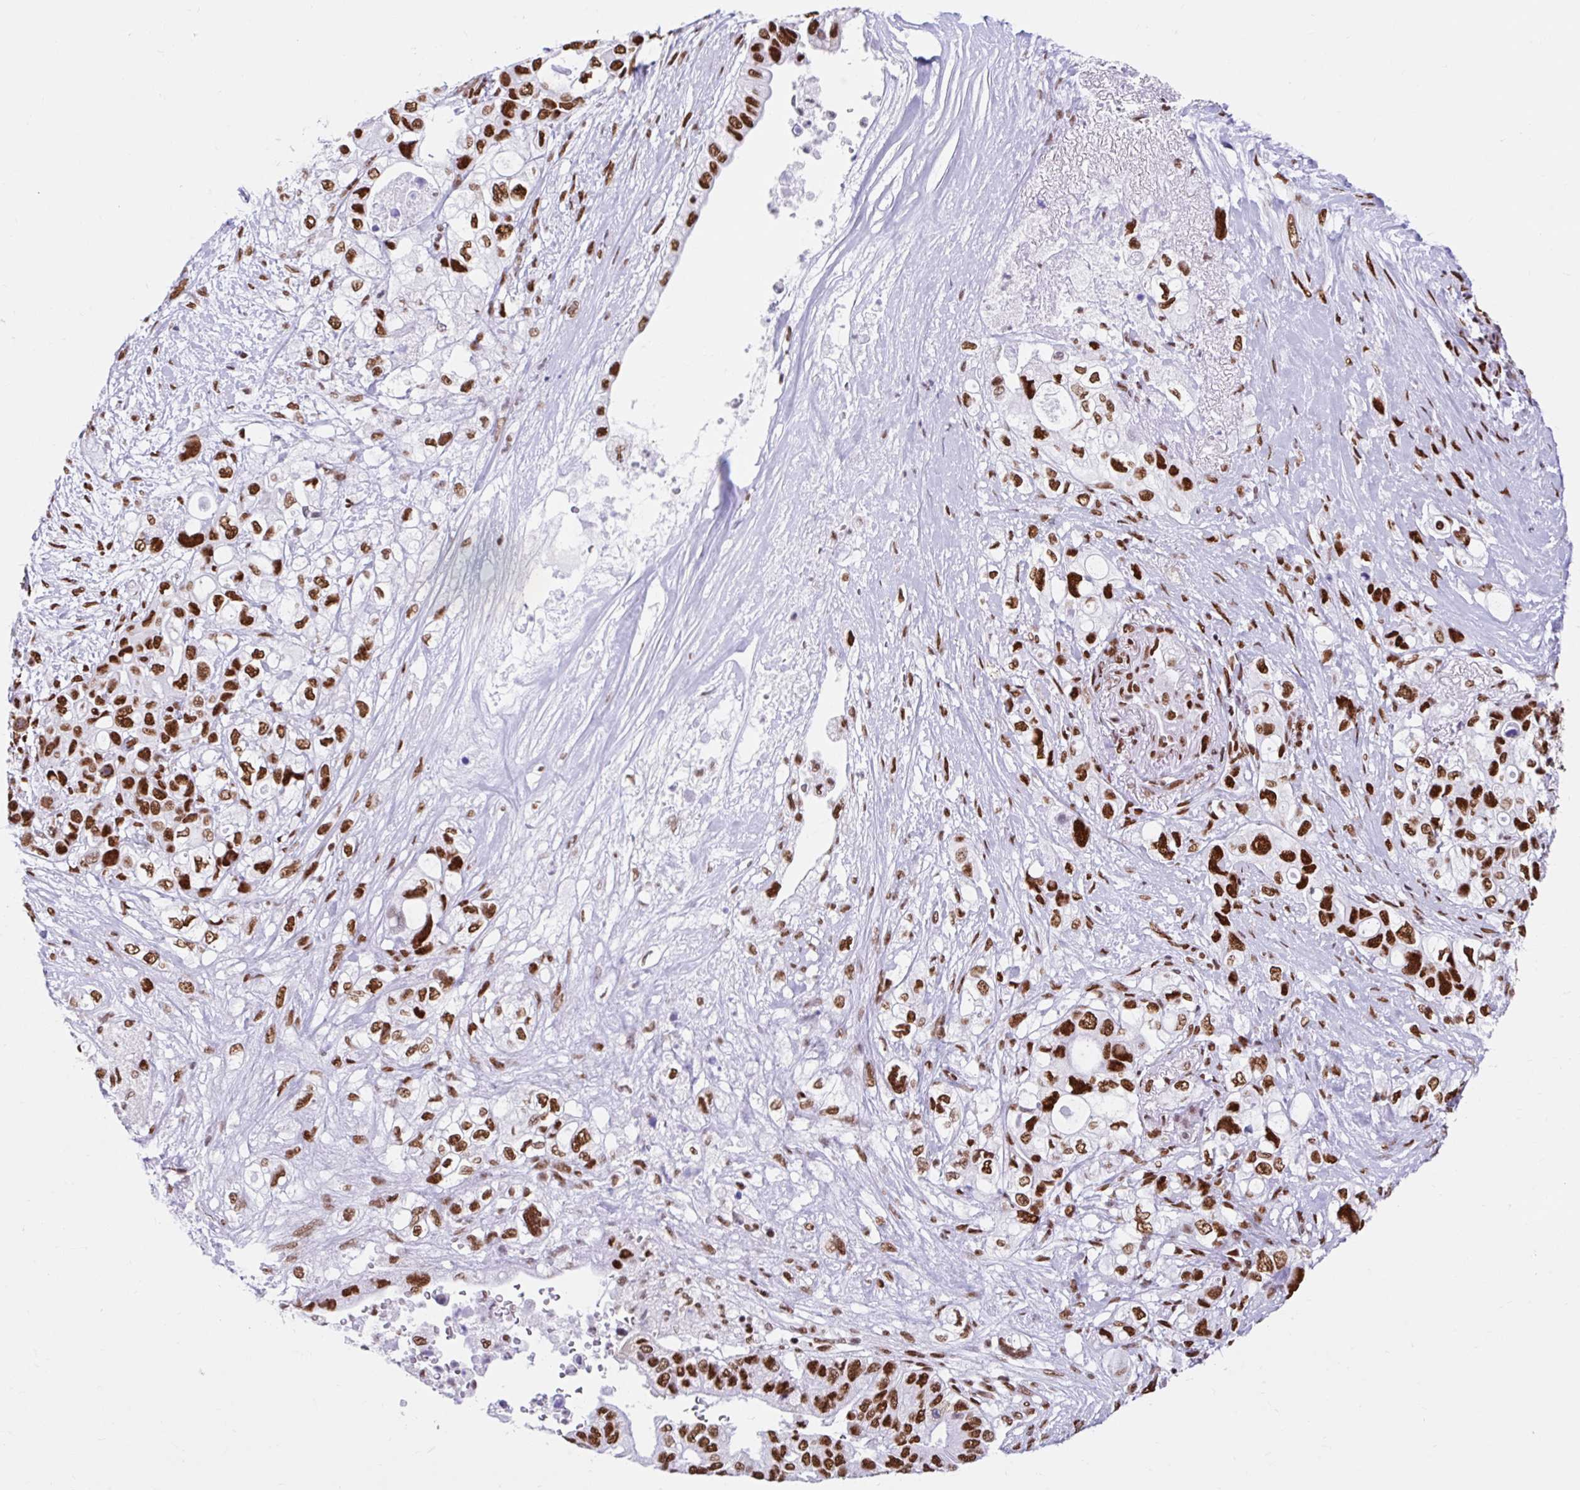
{"staining": {"intensity": "strong", "quantity": ">75%", "location": "nuclear"}, "tissue": "pancreatic cancer", "cell_type": "Tumor cells", "image_type": "cancer", "snomed": [{"axis": "morphology", "description": "Adenocarcinoma, NOS"}, {"axis": "topography", "description": "Pancreas"}], "caption": "Immunohistochemistry image of pancreatic adenocarcinoma stained for a protein (brown), which exhibits high levels of strong nuclear expression in approximately >75% of tumor cells.", "gene": "KHDRBS1", "patient": {"sex": "female", "age": 72}}